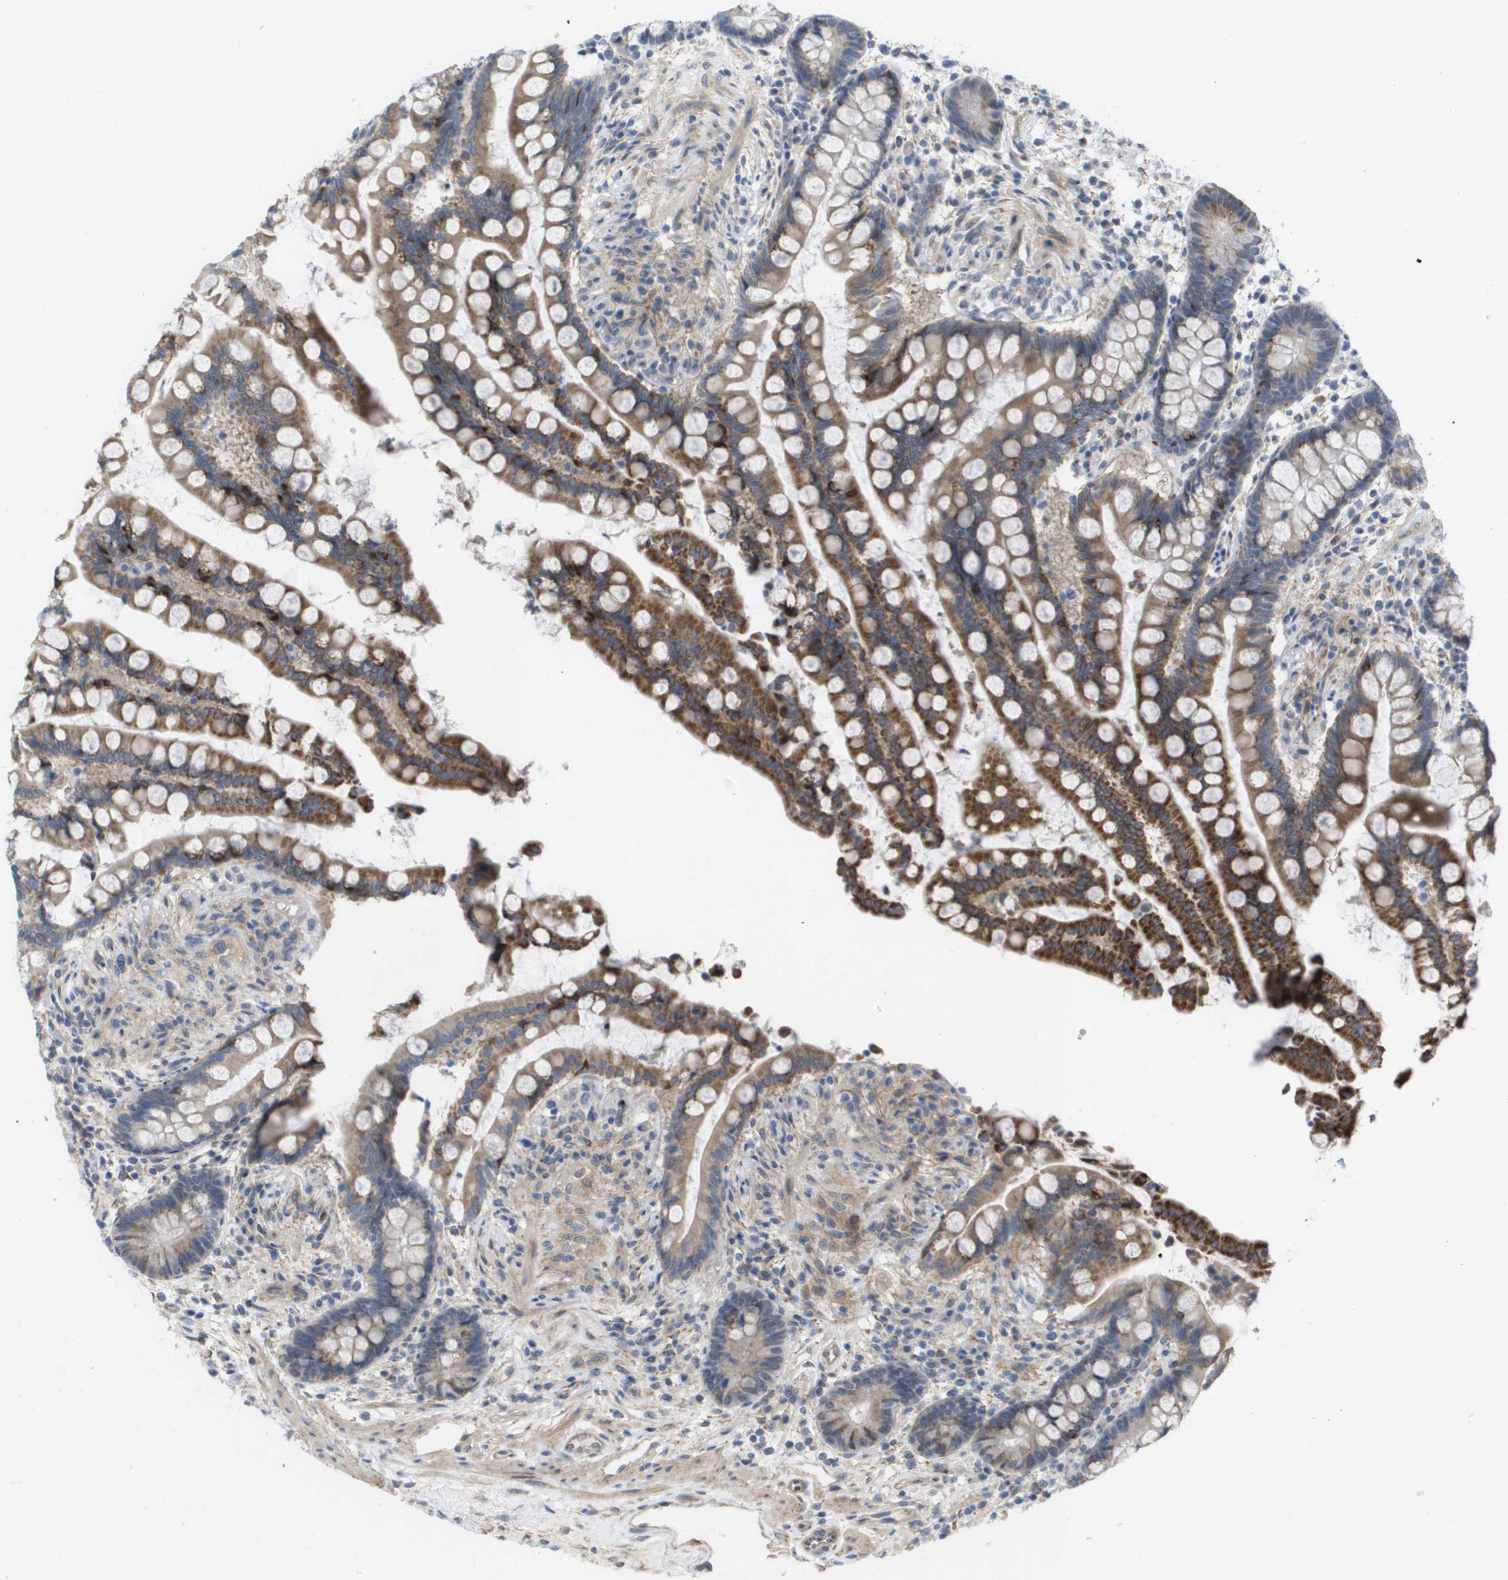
{"staining": {"intensity": "moderate", "quantity": "25%-75%", "location": "cytoplasmic/membranous"}, "tissue": "colon", "cell_type": "Endothelial cells", "image_type": "normal", "snomed": [{"axis": "morphology", "description": "Normal tissue, NOS"}, {"axis": "topography", "description": "Colon"}], "caption": "Immunohistochemical staining of unremarkable human colon exhibits moderate cytoplasmic/membranous protein staining in about 25%-75% of endothelial cells. (IHC, brightfield microscopy, high magnification).", "gene": "MTARC2", "patient": {"sex": "male", "age": 73}}